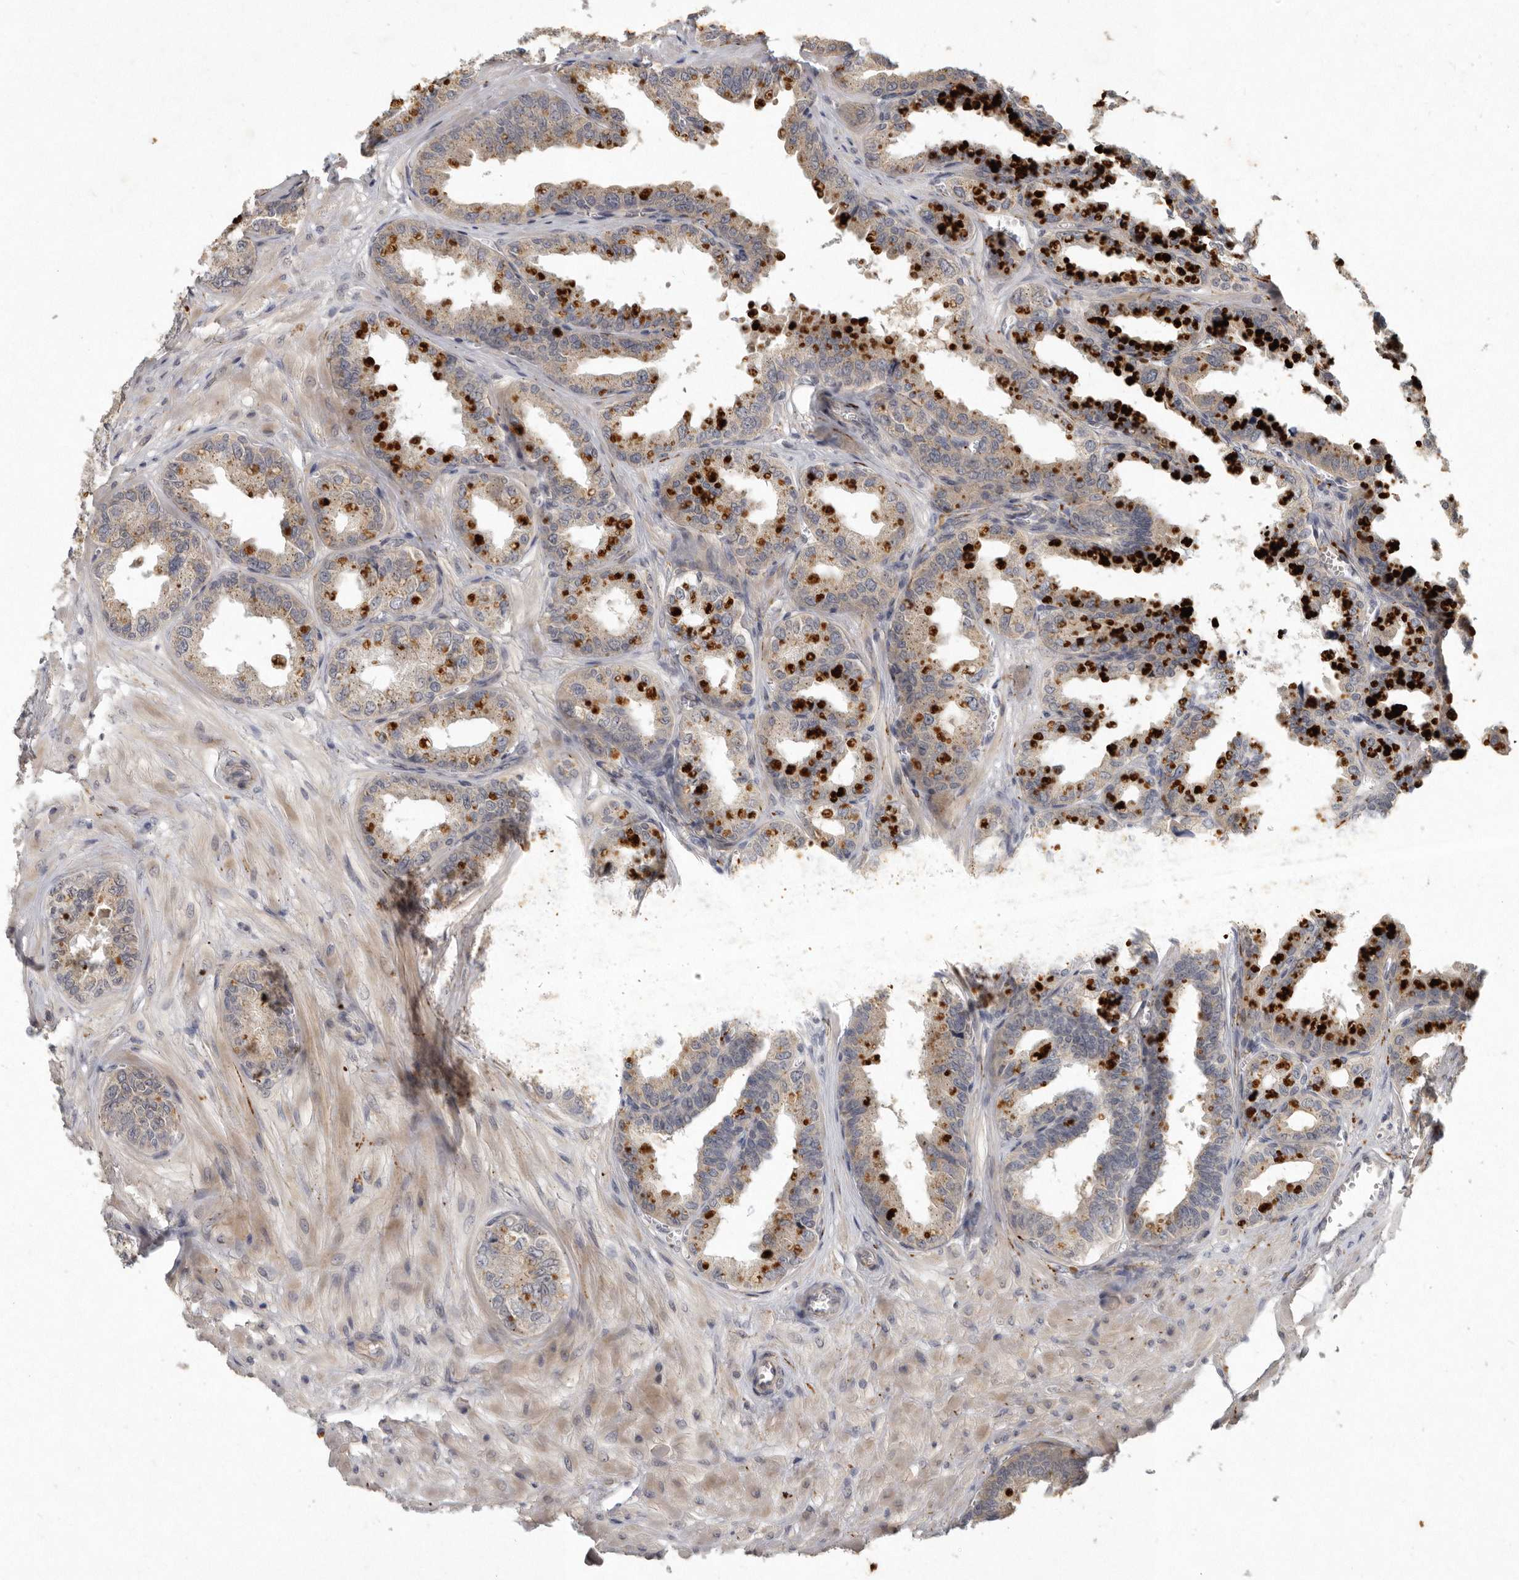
{"staining": {"intensity": "weak", "quantity": "<25%", "location": "cytoplasmic/membranous"}, "tissue": "seminal vesicle", "cell_type": "Glandular cells", "image_type": "normal", "snomed": [{"axis": "morphology", "description": "Normal tissue, NOS"}, {"axis": "topography", "description": "Prostate"}, {"axis": "topography", "description": "Seminal veicle"}], "caption": "High magnification brightfield microscopy of unremarkable seminal vesicle stained with DAB (brown) and counterstained with hematoxylin (blue): glandular cells show no significant staining. The staining was performed using DAB (3,3'-diaminobenzidine) to visualize the protein expression in brown, while the nuclei were stained in blue with hematoxylin (Magnification: 20x).", "gene": "SLC22A1", "patient": {"sex": "male", "age": 51}}